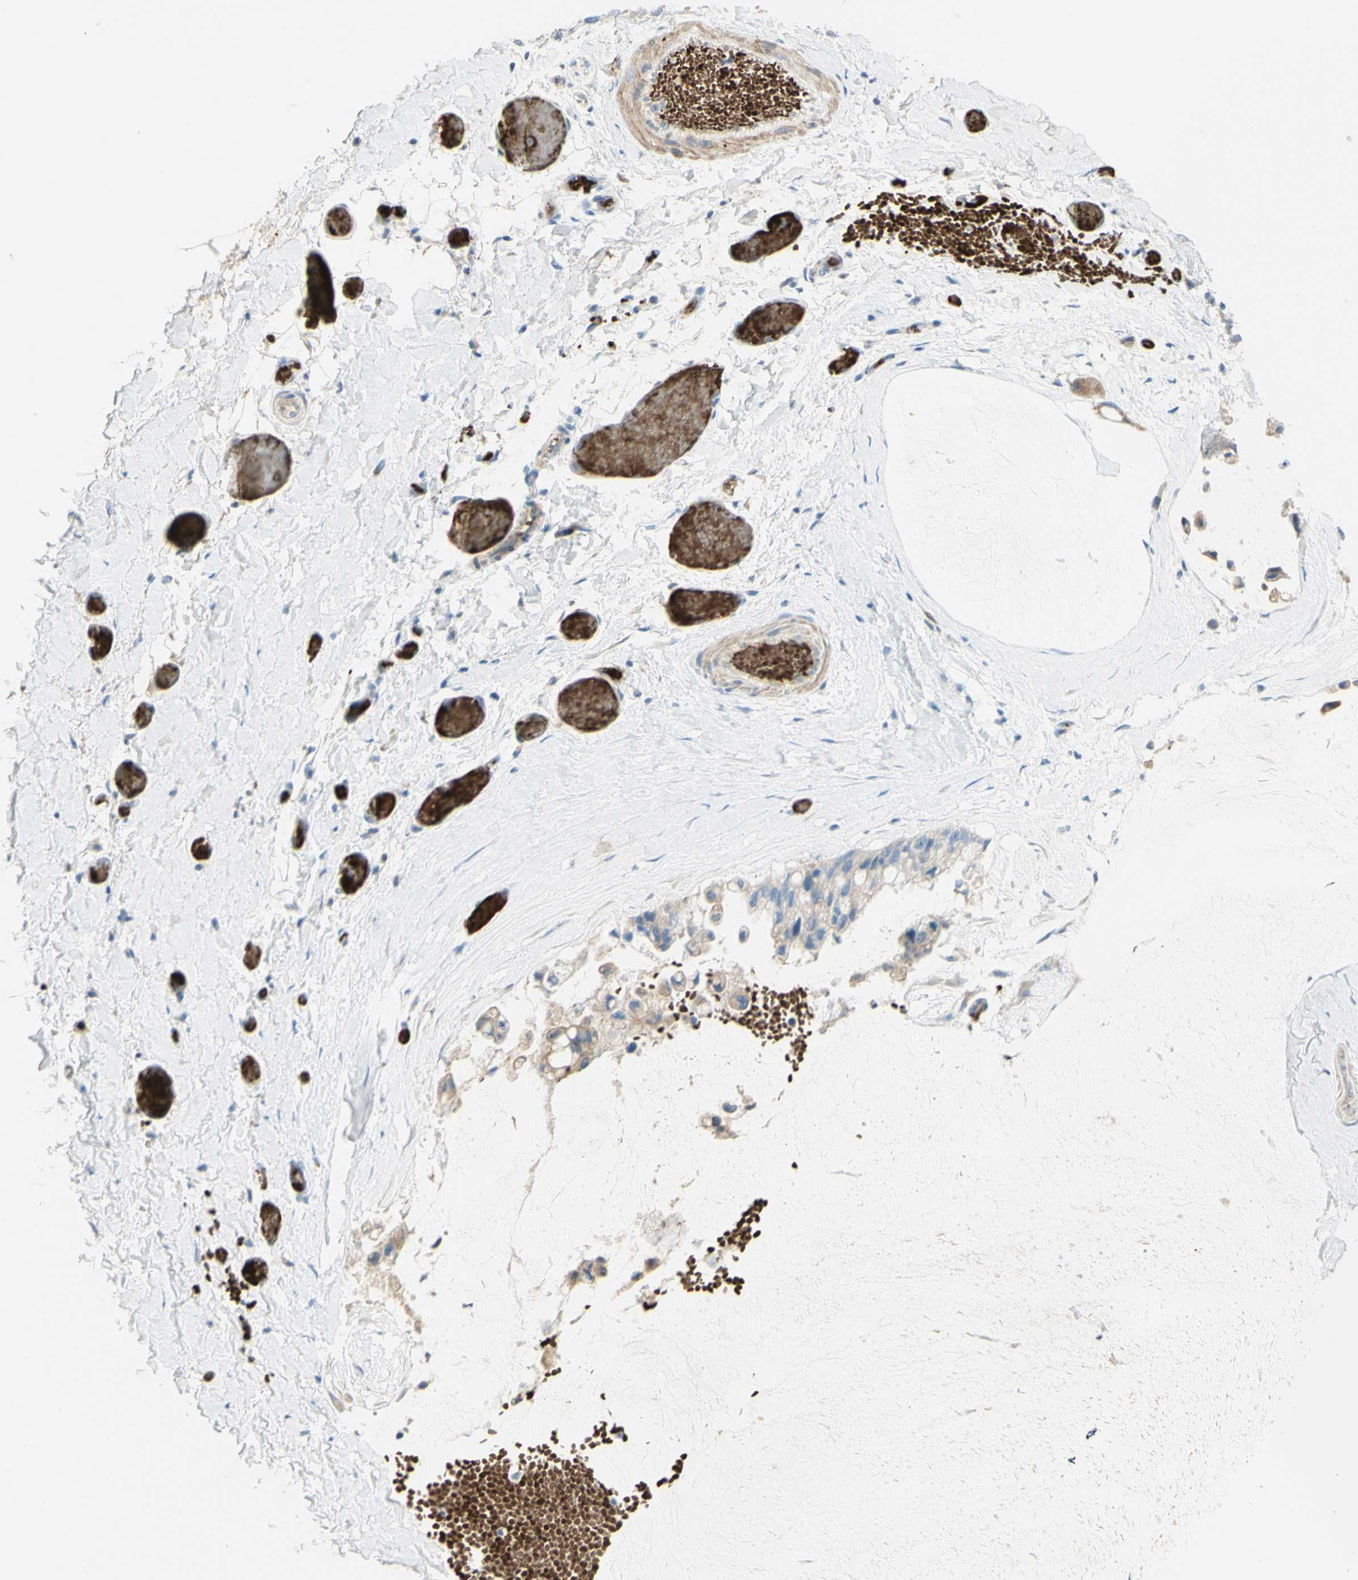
{"staining": {"intensity": "weak", "quantity": "25%-75%", "location": "cytoplasmic/membranous"}, "tissue": "ovarian cancer", "cell_type": "Tumor cells", "image_type": "cancer", "snomed": [{"axis": "morphology", "description": "Cystadenocarcinoma, mucinous, NOS"}, {"axis": "topography", "description": "Ovary"}], "caption": "This histopathology image shows mucinous cystadenocarcinoma (ovarian) stained with immunohistochemistry to label a protein in brown. The cytoplasmic/membranous of tumor cells show weak positivity for the protein. Nuclei are counter-stained blue.", "gene": "GAN", "patient": {"sex": "female", "age": 39}}